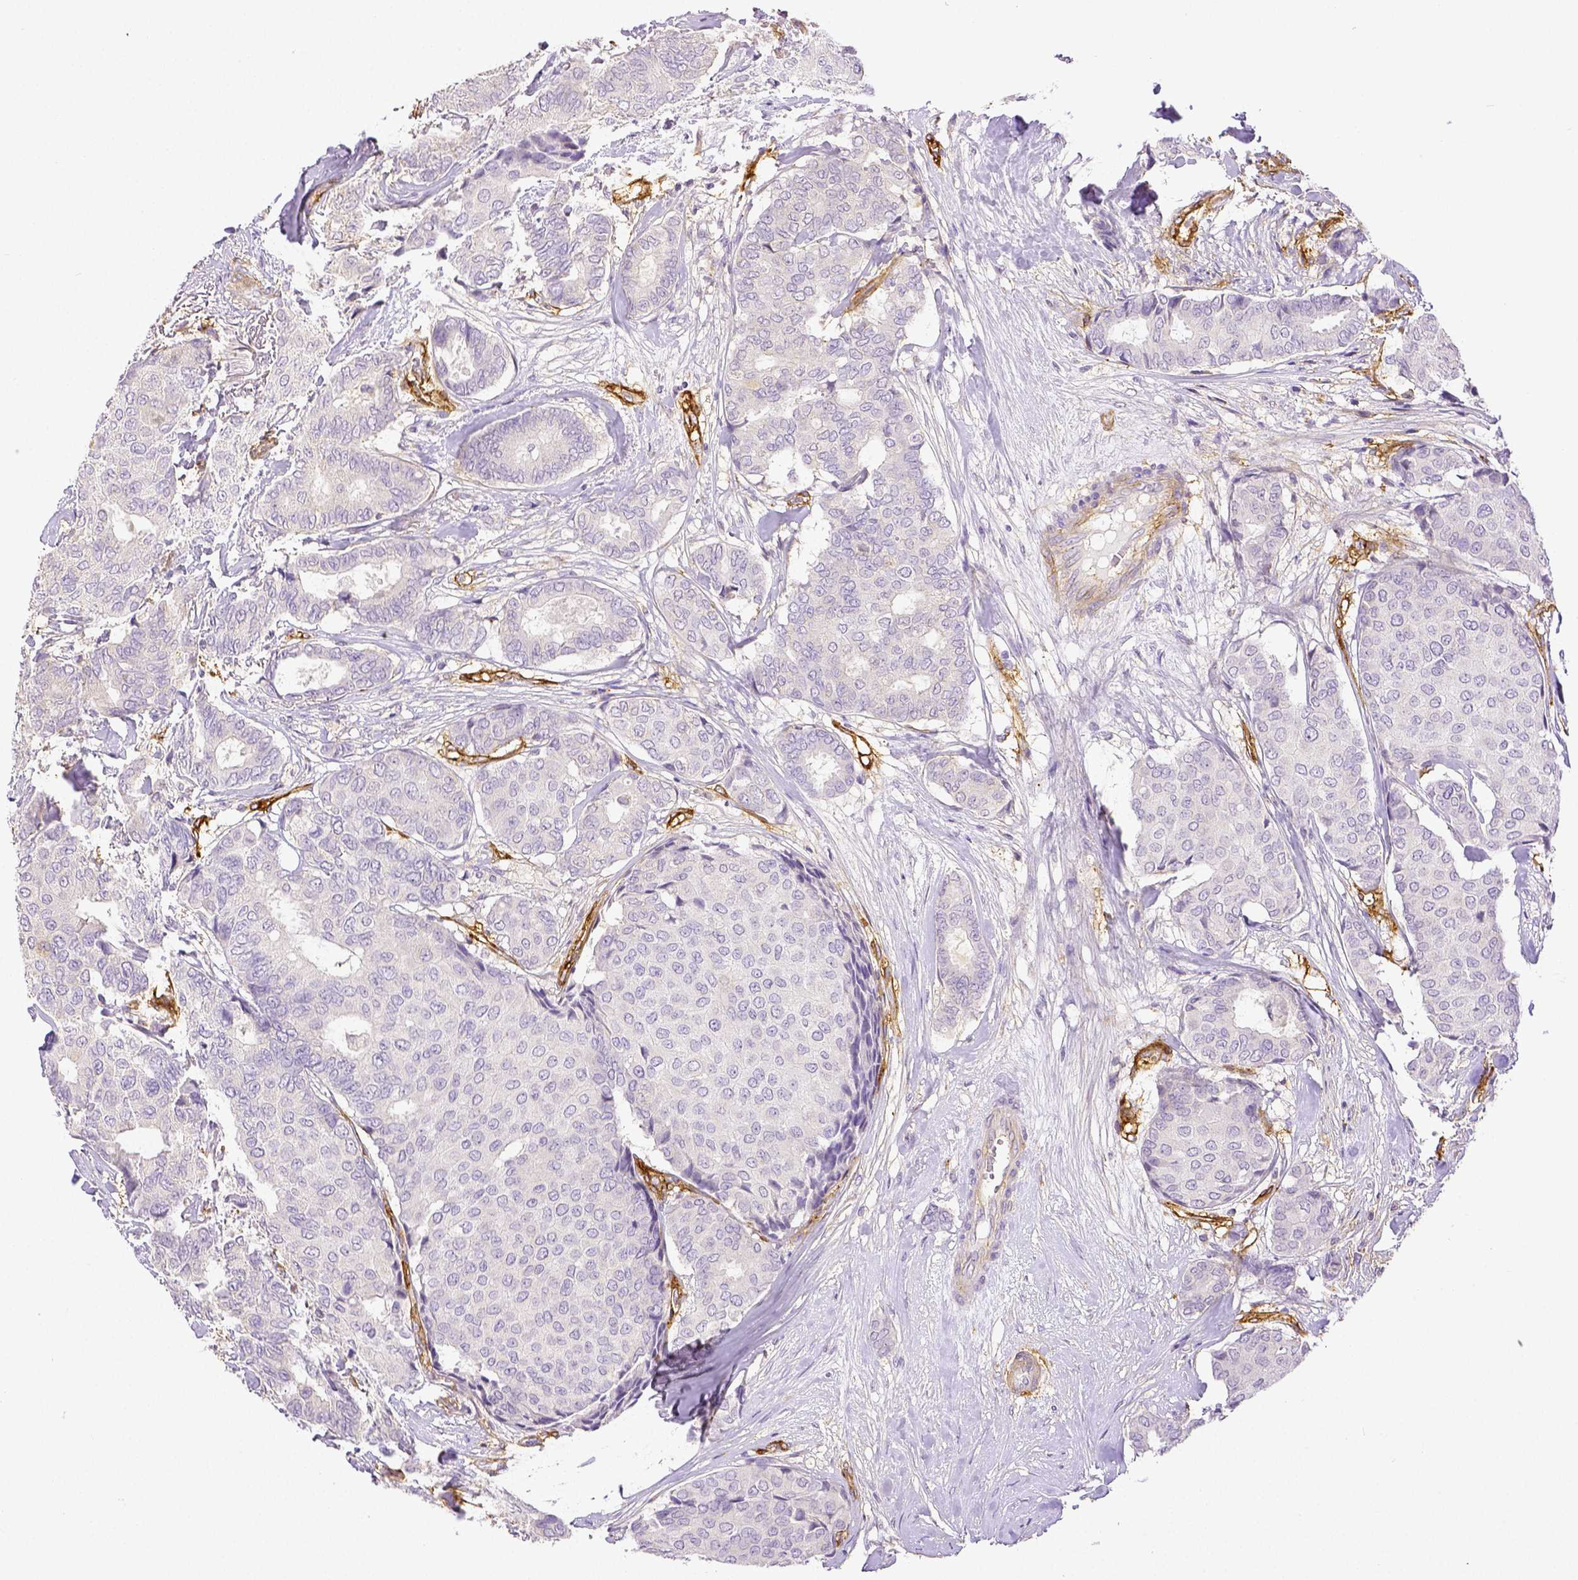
{"staining": {"intensity": "negative", "quantity": "none", "location": "none"}, "tissue": "breast cancer", "cell_type": "Tumor cells", "image_type": "cancer", "snomed": [{"axis": "morphology", "description": "Duct carcinoma"}, {"axis": "topography", "description": "Breast"}], "caption": "An immunohistochemistry histopathology image of breast infiltrating ductal carcinoma is shown. There is no staining in tumor cells of breast infiltrating ductal carcinoma.", "gene": "THY1", "patient": {"sex": "female", "age": 75}}